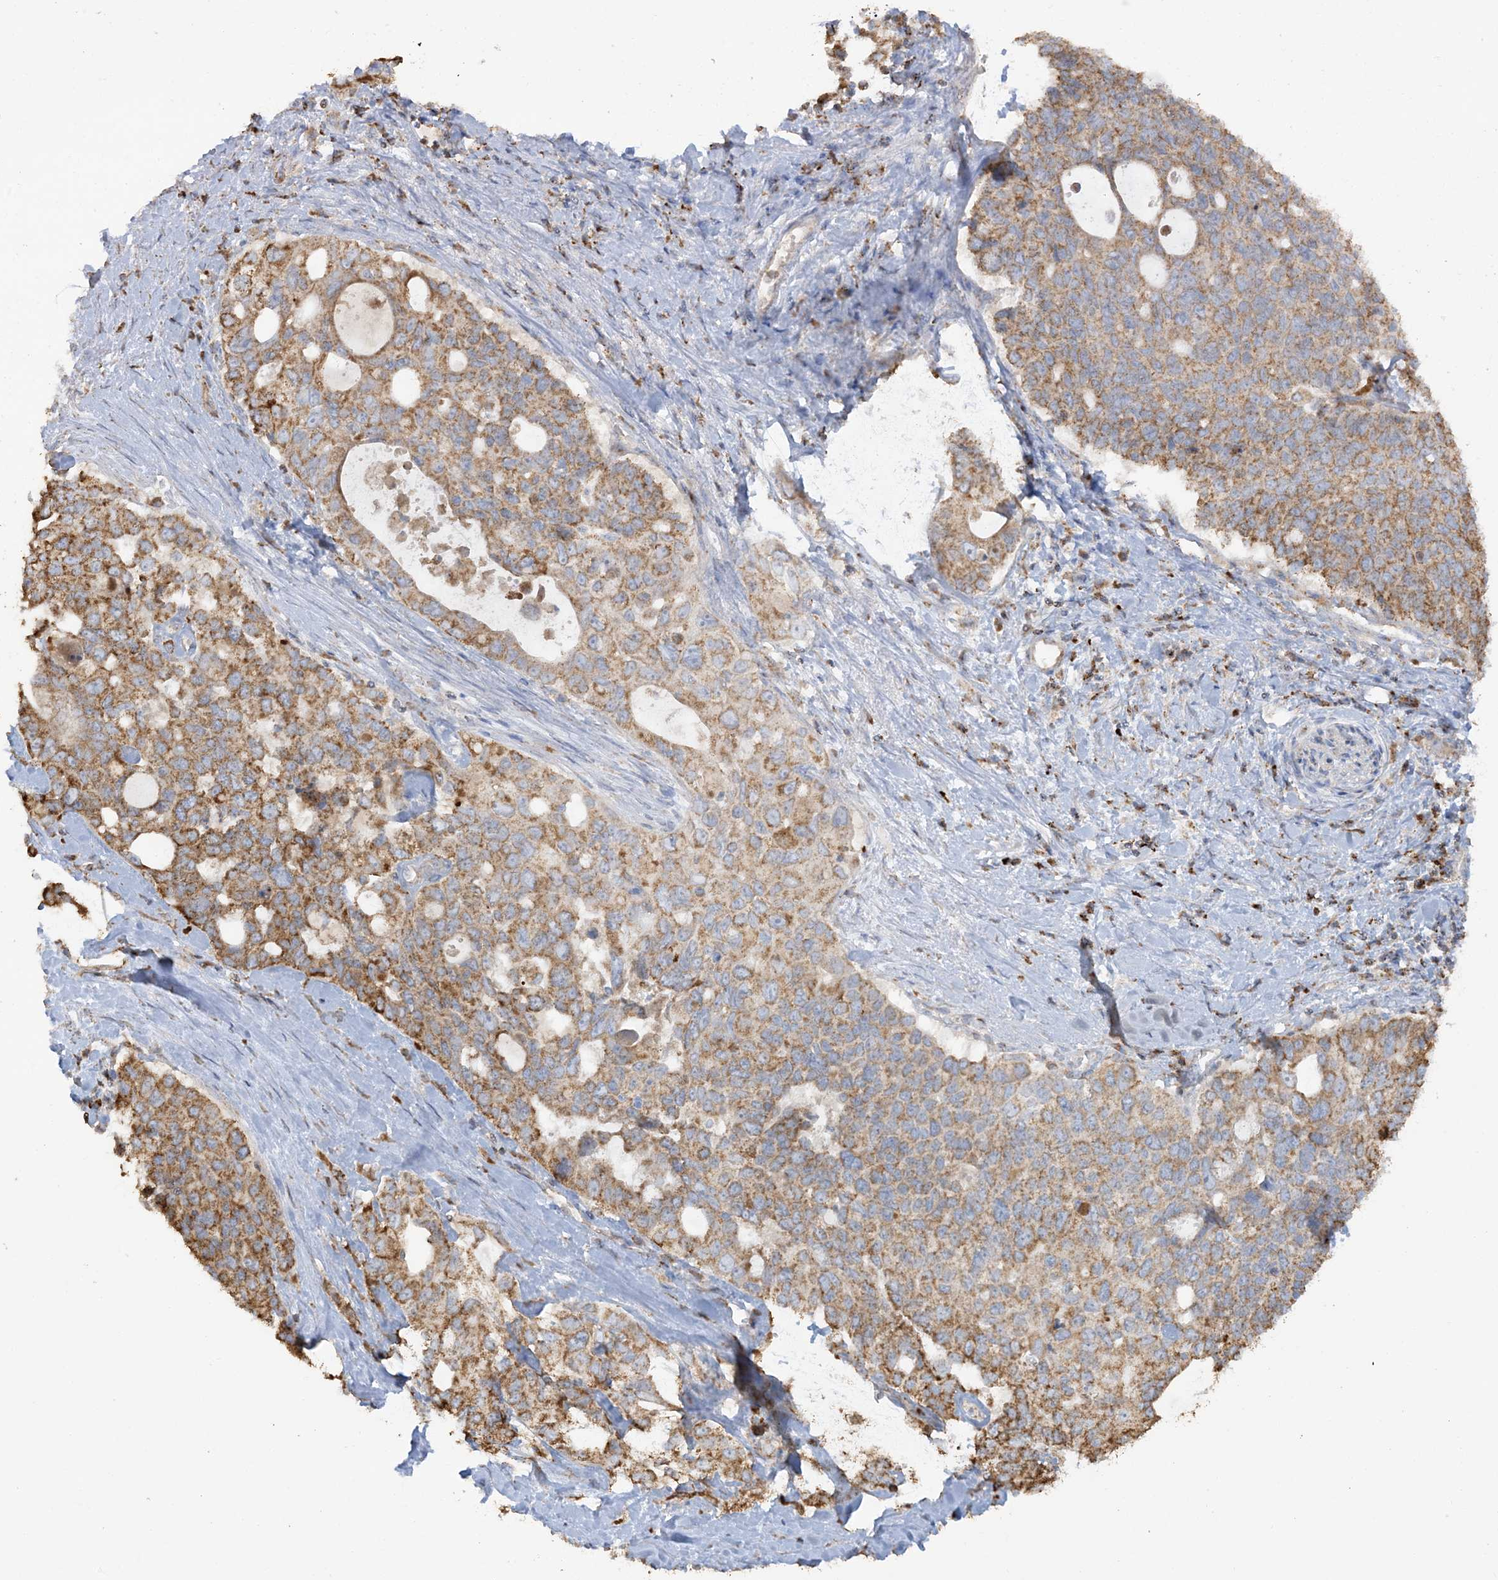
{"staining": {"intensity": "moderate", "quantity": ">75%", "location": "cytoplasmic/membranous"}, "tissue": "pancreatic cancer", "cell_type": "Tumor cells", "image_type": "cancer", "snomed": [{"axis": "morphology", "description": "Adenocarcinoma, NOS"}, {"axis": "topography", "description": "Pancreas"}], "caption": "This is a micrograph of IHC staining of pancreatic cancer, which shows moderate positivity in the cytoplasmic/membranous of tumor cells.", "gene": "AGA", "patient": {"sex": "female", "age": 56}}